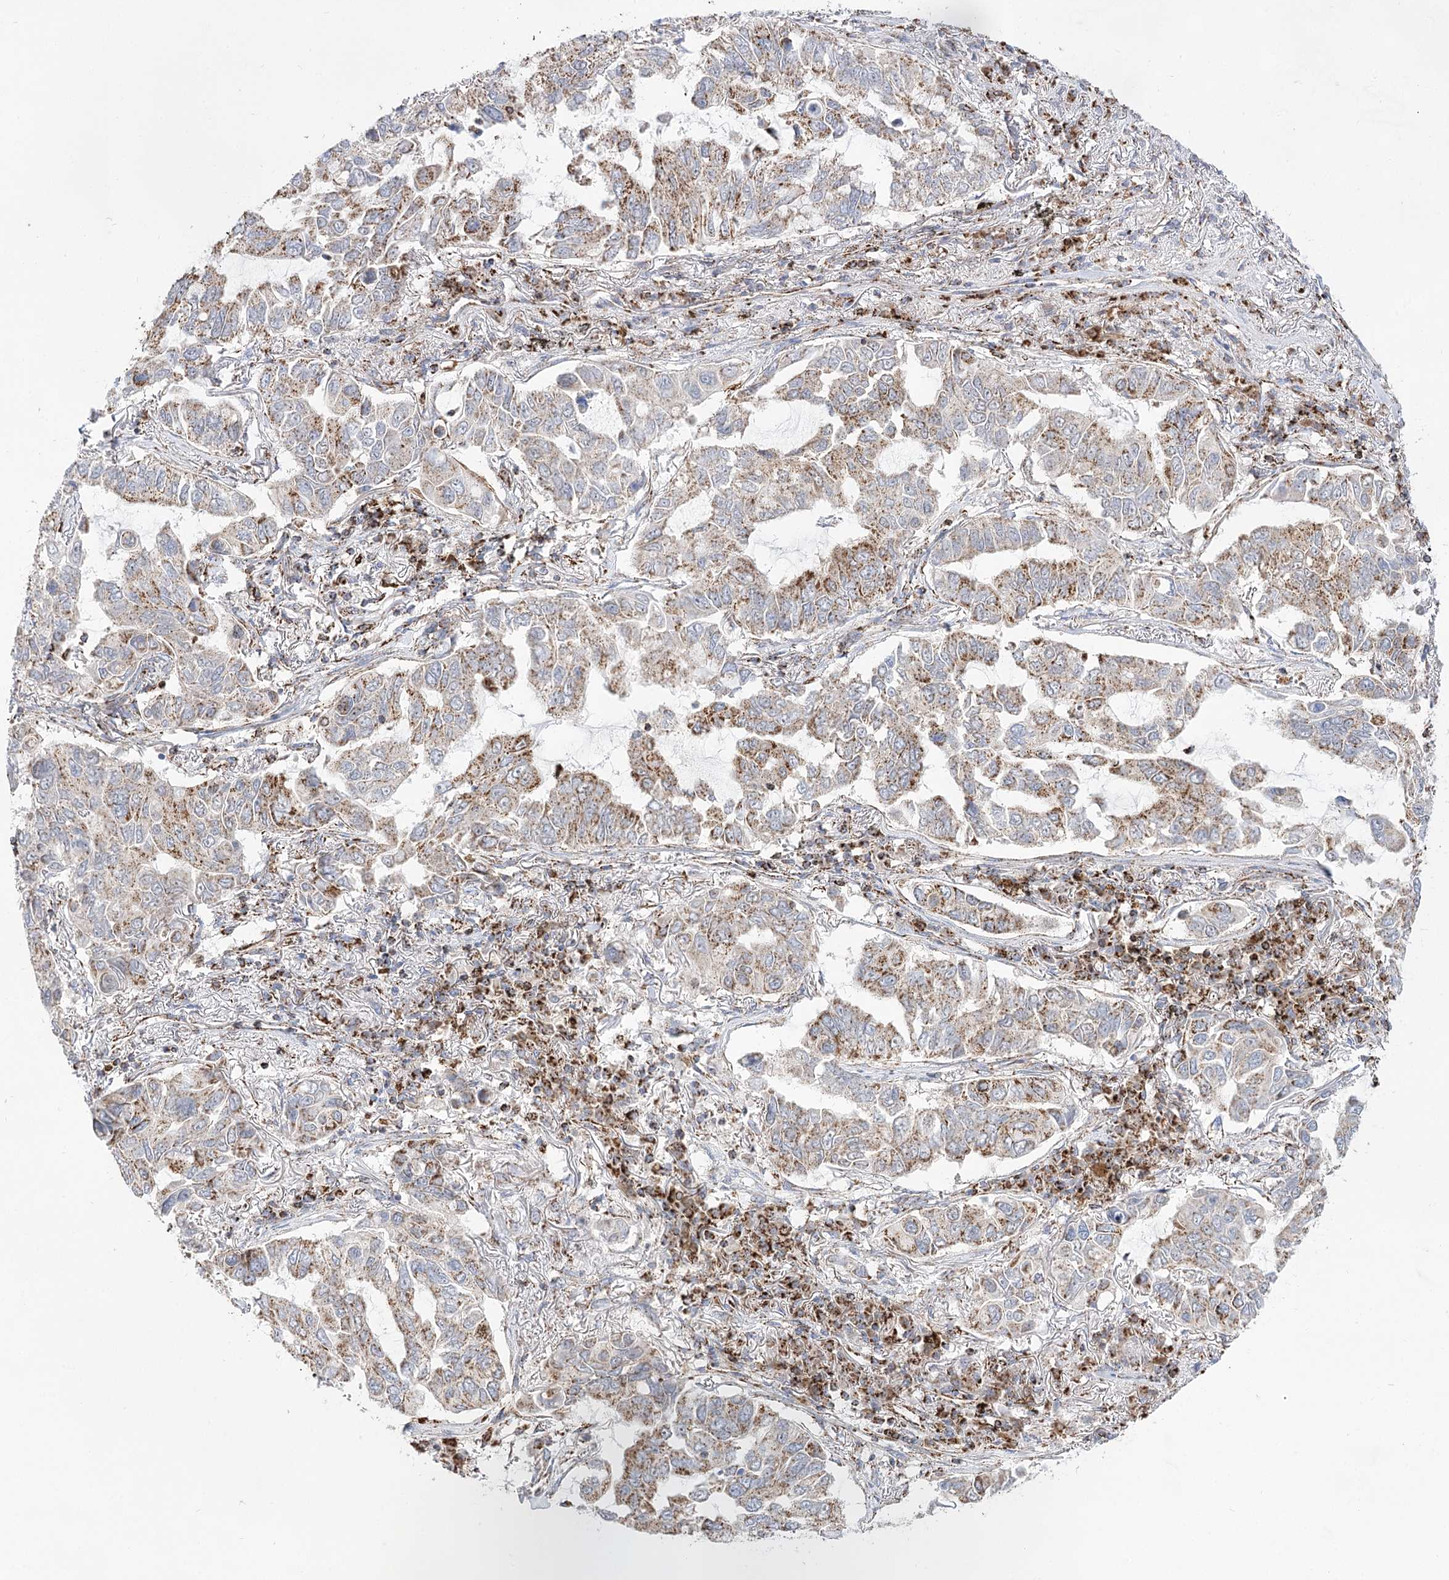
{"staining": {"intensity": "moderate", "quantity": "25%-75%", "location": "cytoplasmic/membranous"}, "tissue": "lung cancer", "cell_type": "Tumor cells", "image_type": "cancer", "snomed": [{"axis": "morphology", "description": "Adenocarcinoma, NOS"}, {"axis": "topography", "description": "Lung"}], "caption": "Lung cancer (adenocarcinoma) stained with IHC exhibits moderate cytoplasmic/membranous expression in approximately 25%-75% of tumor cells. Nuclei are stained in blue.", "gene": "NADK2", "patient": {"sex": "male", "age": 64}}